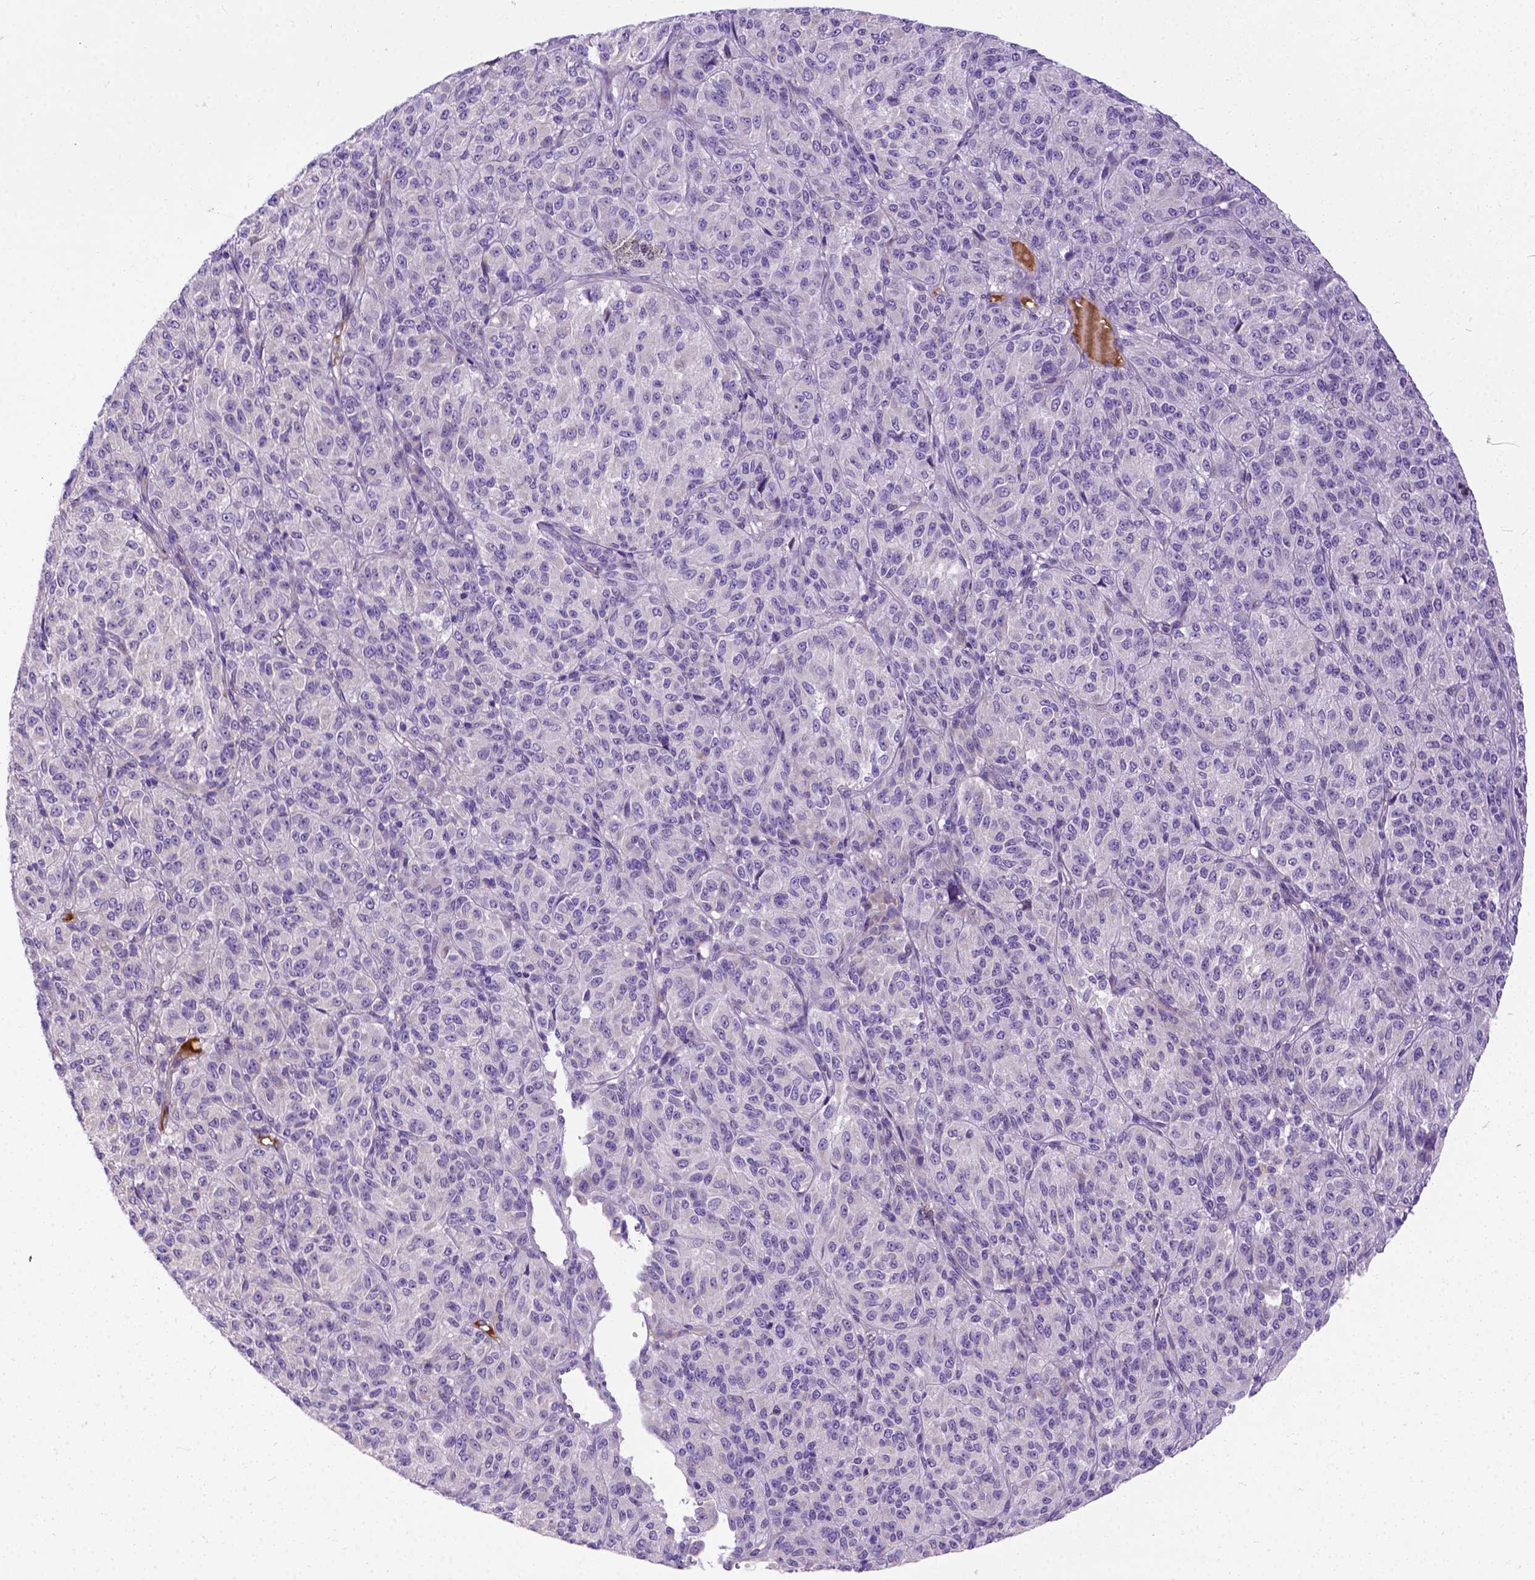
{"staining": {"intensity": "negative", "quantity": "none", "location": "none"}, "tissue": "melanoma", "cell_type": "Tumor cells", "image_type": "cancer", "snomed": [{"axis": "morphology", "description": "Malignant melanoma, Metastatic site"}, {"axis": "topography", "description": "Brain"}], "caption": "There is no significant staining in tumor cells of malignant melanoma (metastatic site).", "gene": "CFAP300", "patient": {"sex": "female", "age": 56}}